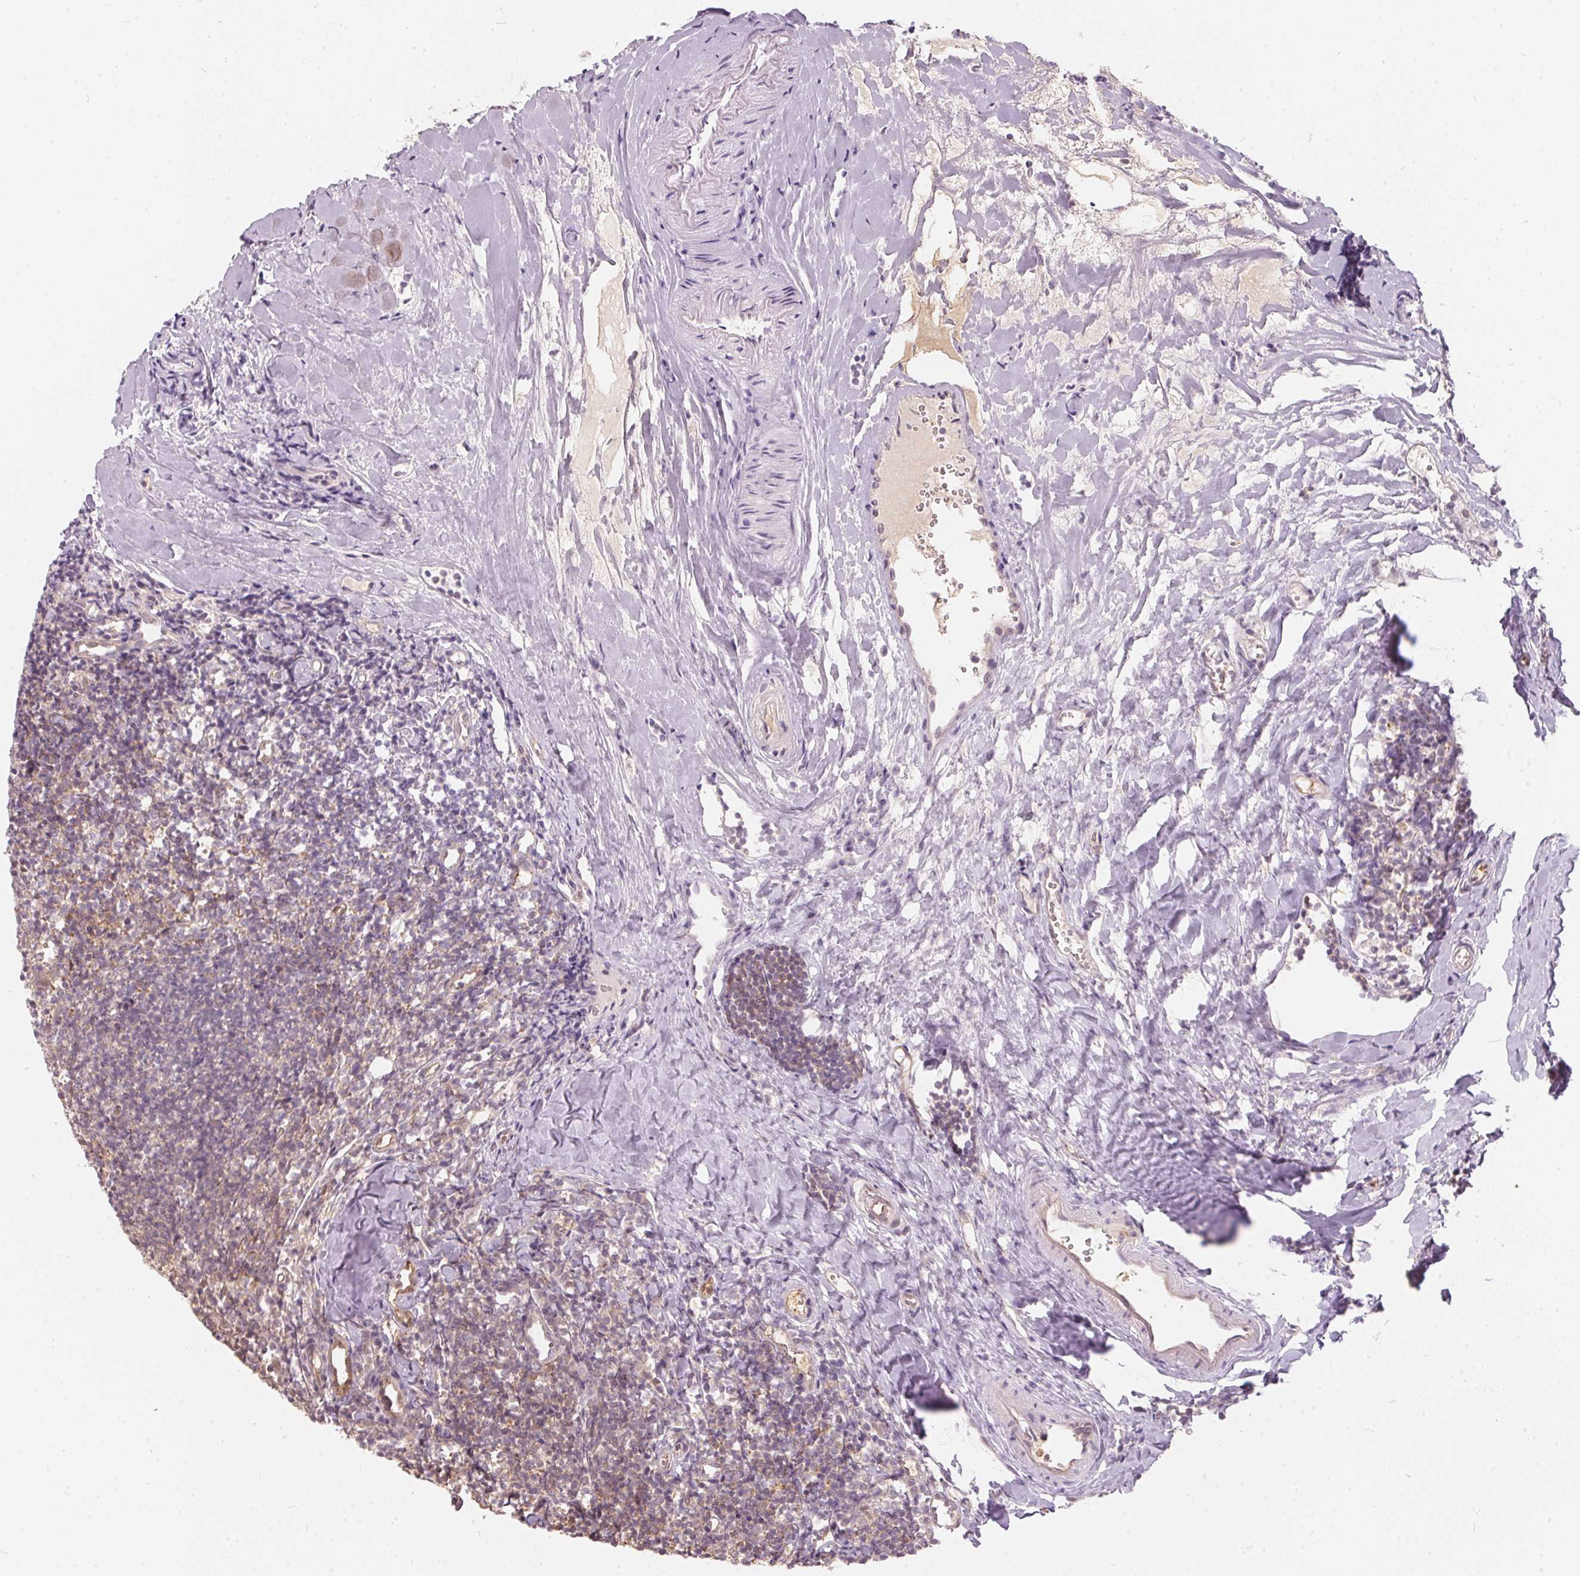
{"staining": {"intensity": "moderate", "quantity": ">75%", "location": "cytoplasmic/membranous"}, "tissue": "tonsil", "cell_type": "Germinal center cells", "image_type": "normal", "snomed": [{"axis": "morphology", "description": "Normal tissue, NOS"}, {"axis": "topography", "description": "Tonsil"}], "caption": "An image of human tonsil stained for a protein shows moderate cytoplasmic/membranous brown staining in germinal center cells.", "gene": "BLMH", "patient": {"sex": "female", "age": 10}}